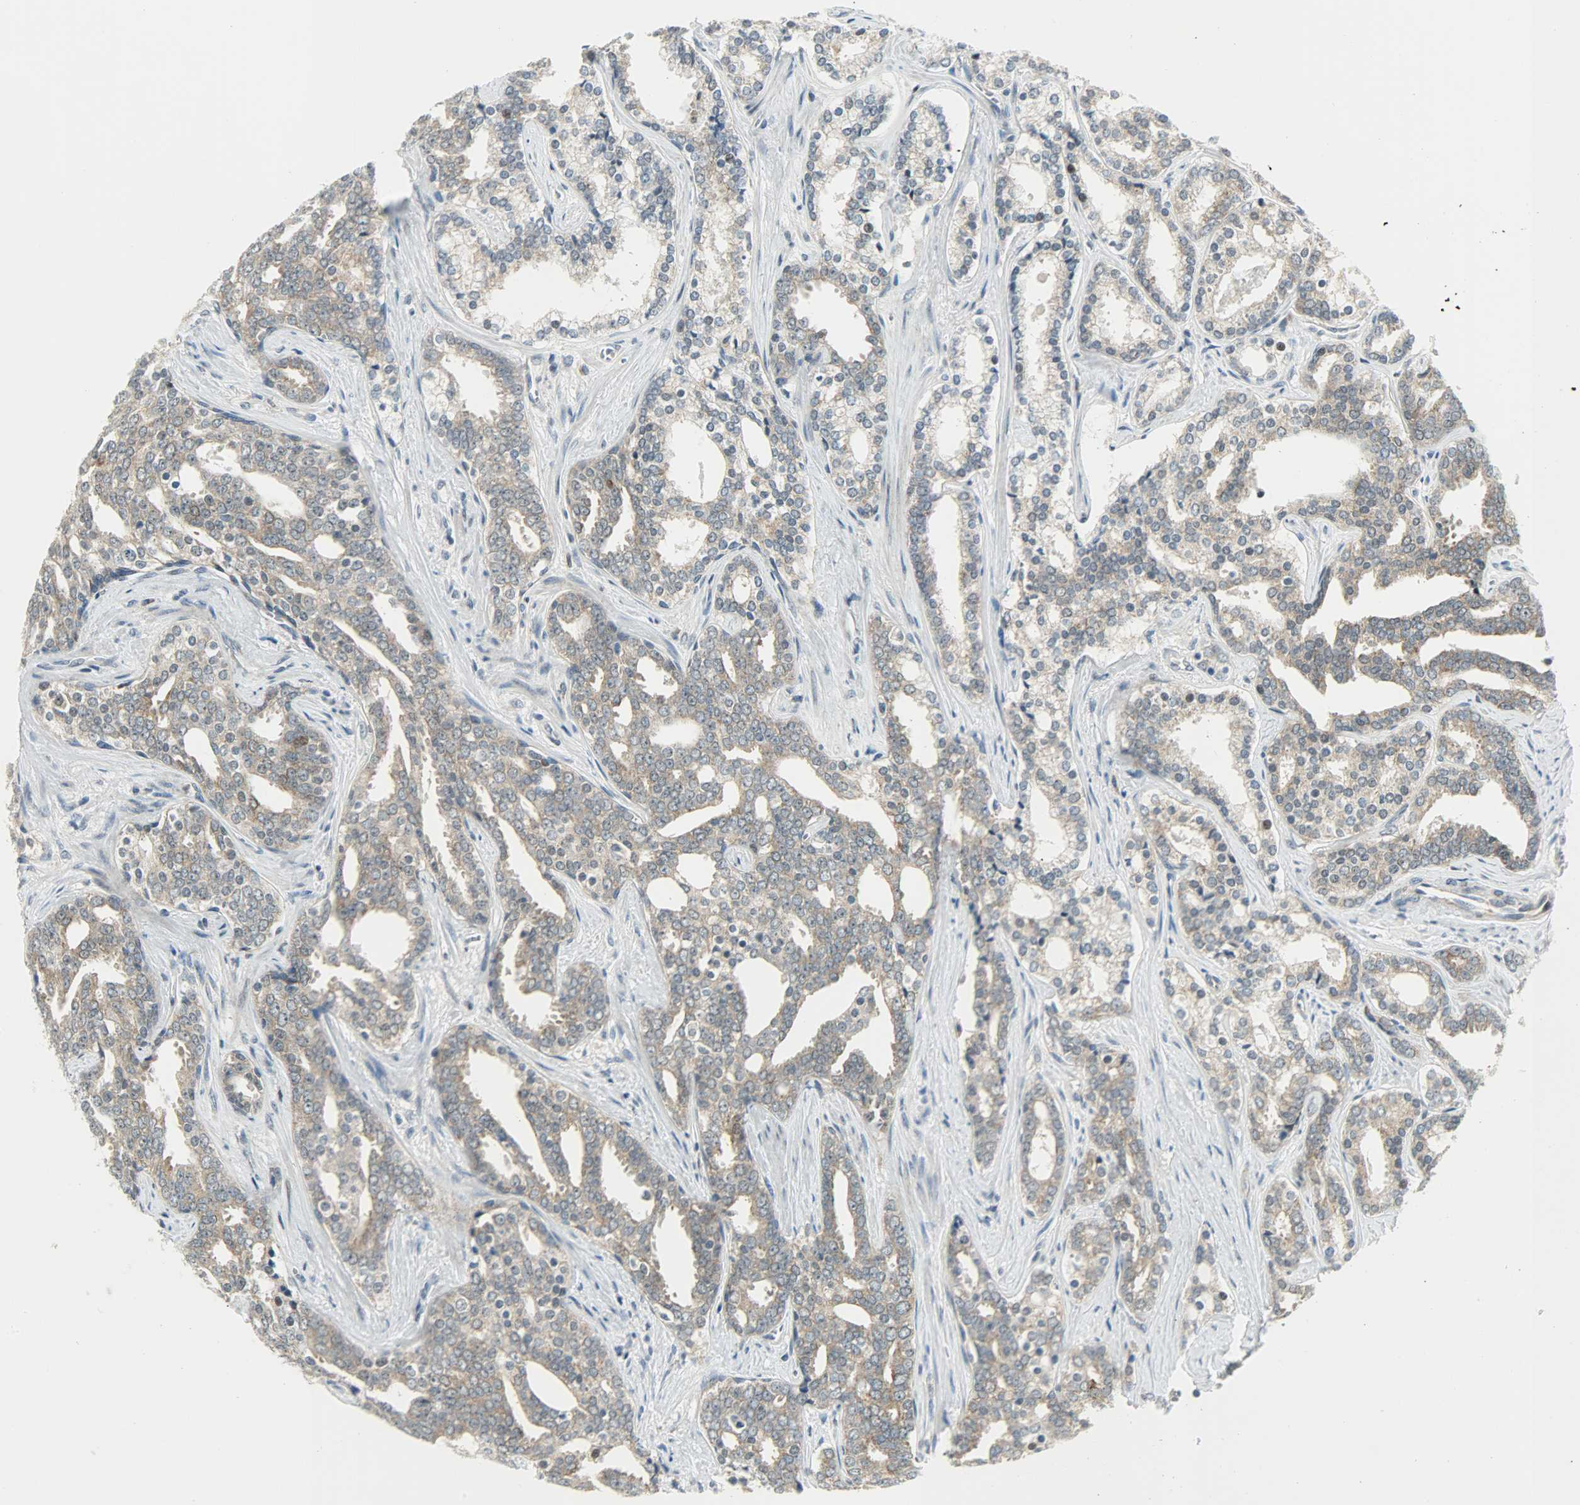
{"staining": {"intensity": "moderate", "quantity": ">75%", "location": "cytoplasmic/membranous"}, "tissue": "prostate cancer", "cell_type": "Tumor cells", "image_type": "cancer", "snomed": [{"axis": "morphology", "description": "Adenocarcinoma, High grade"}, {"axis": "topography", "description": "Prostate"}], "caption": "IHC photomicrograph of high-grade adenocarcinoma (prostate) stained for a protein (brown), which displays medium levels of moderate cytoplasmic/membranous positivity in approximately >75% of tumor cells.", "gene": "IL15", "patient": {"sex": "male", "age": 67}}